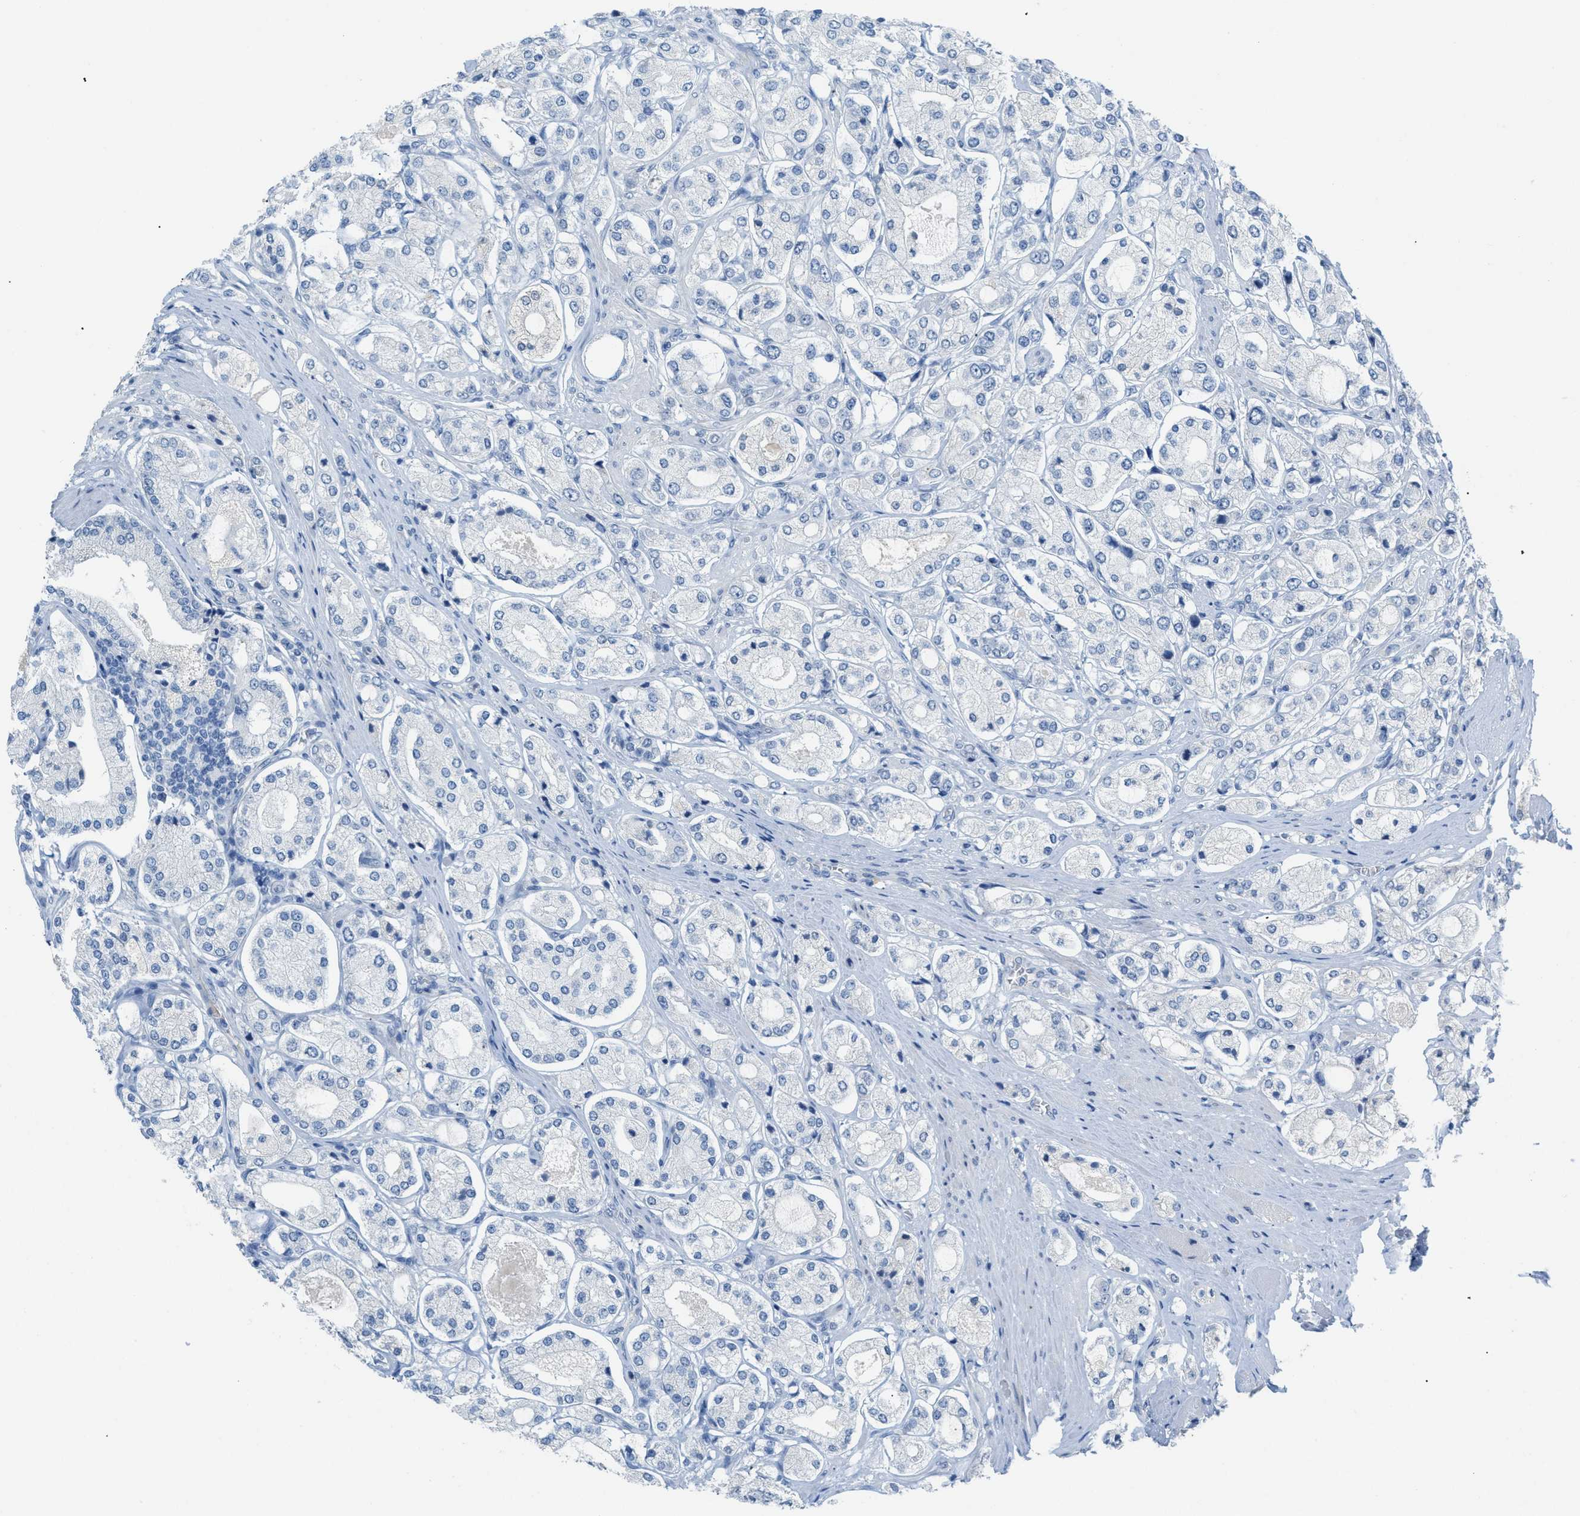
{"staining": {"intensity": "negative", "quantity": "none", "location": "none"}, "tissue": "prostate cancer", "cell_type": "Tumor cells", "image_type": "cancer", "snomed": [{"axis": "morphology", "description": "Adenocarcinoma, High grade"}, {"axis": "topography", "description": "Prostate"}], "caption": "This is a histopathology image of immunohistochemistry staining of prostate adenocarcinoma (high-grade), which shows no expression in tumor cells.", "gene": "HSF2", "patient": {"sex": "male", "age": 65}}